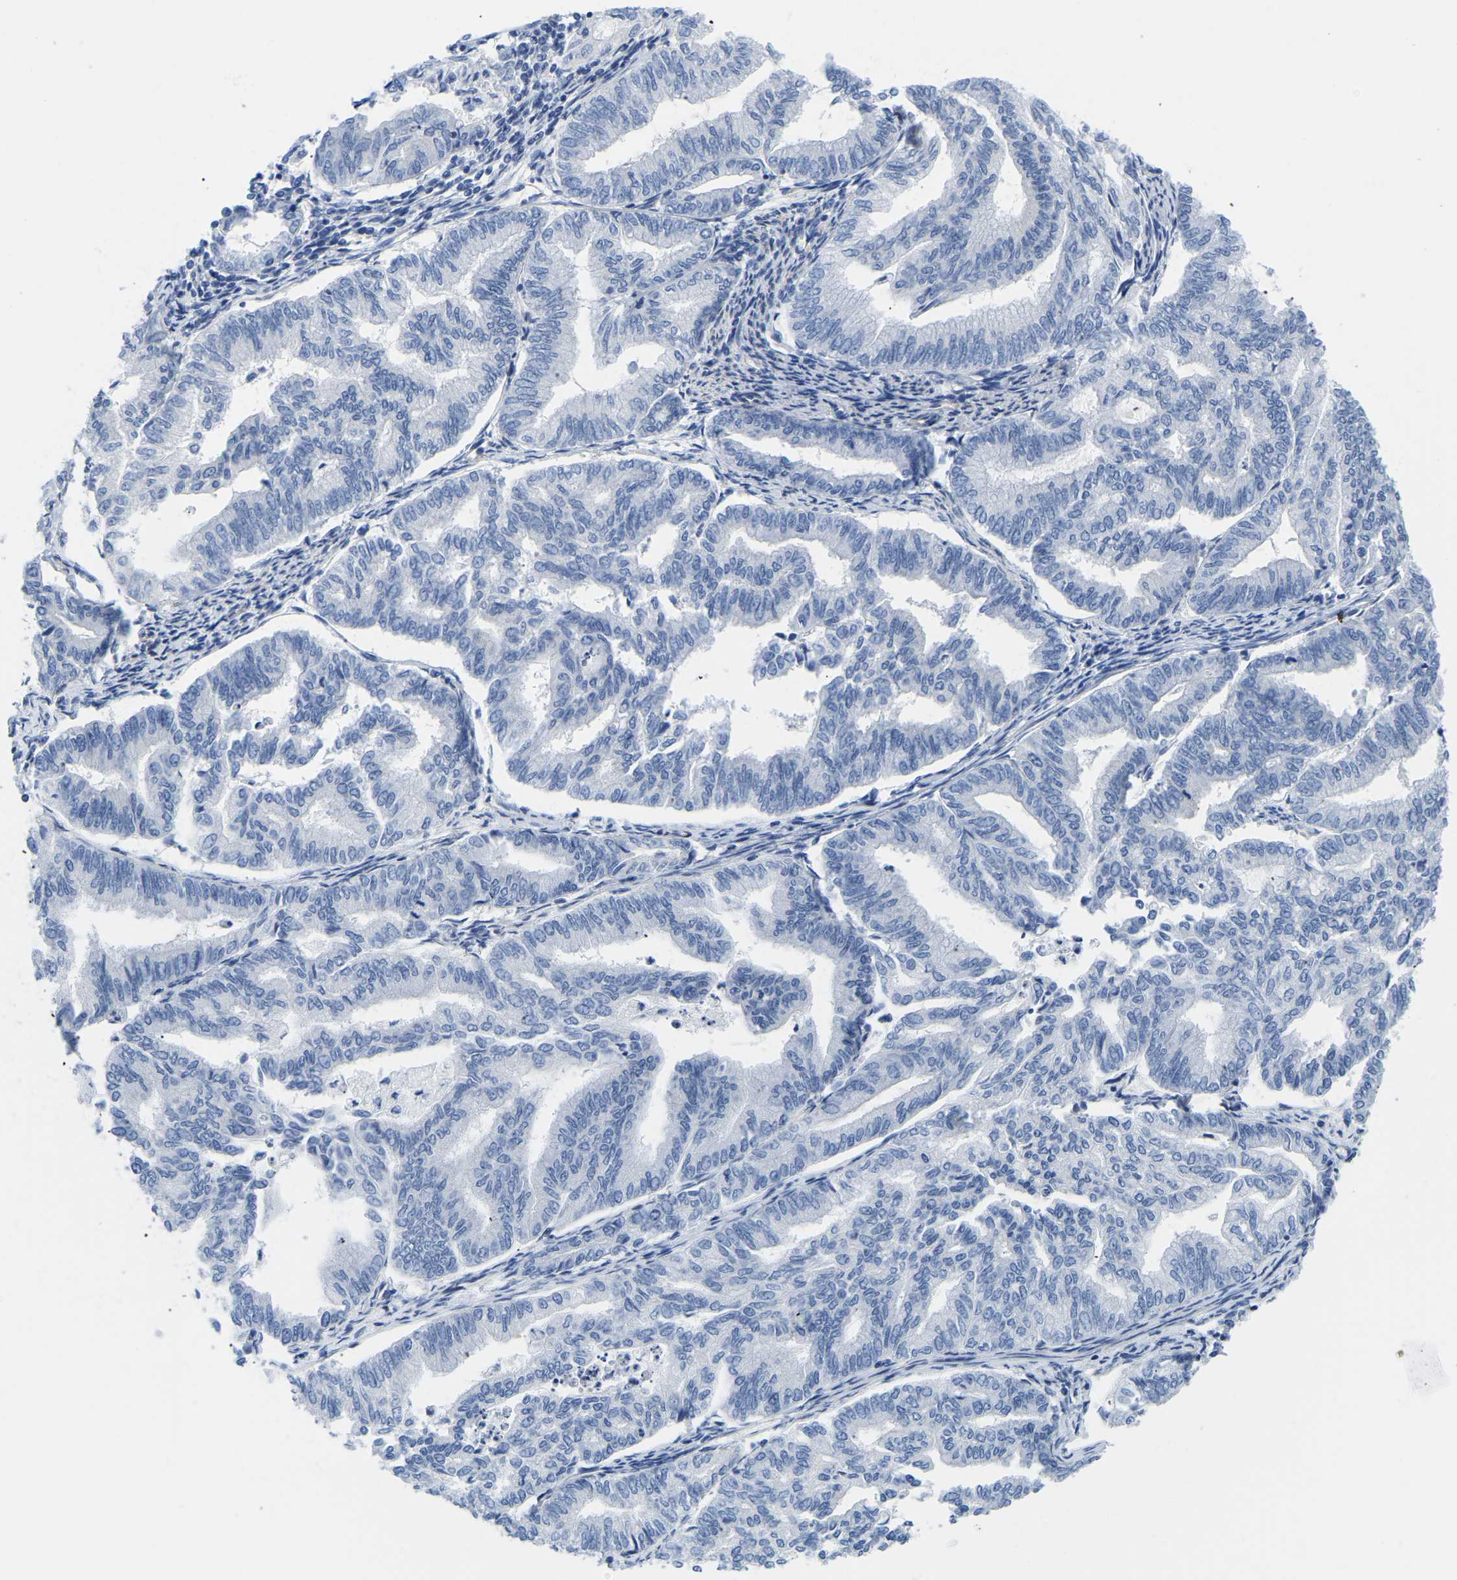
{"staining": {"intensity": "negative", "quantity": "none", "location": "none"}, "tissue": "endometrial cancer", "cell_type": "Tumor cells", "image_type": "cancer", "snomed": [{"axis": "morphology", "description": "Adenocarcinoma, NOS"}, {"axis": "topography", "description": "Endometrium"}], "caption": "This is an IHC photomicrograph of endometrial cancer (adenocarcinoma). There is no expression in tumor cells.", "gene": "UPK3A", "patient": {"sex": "female", "age": 79}}